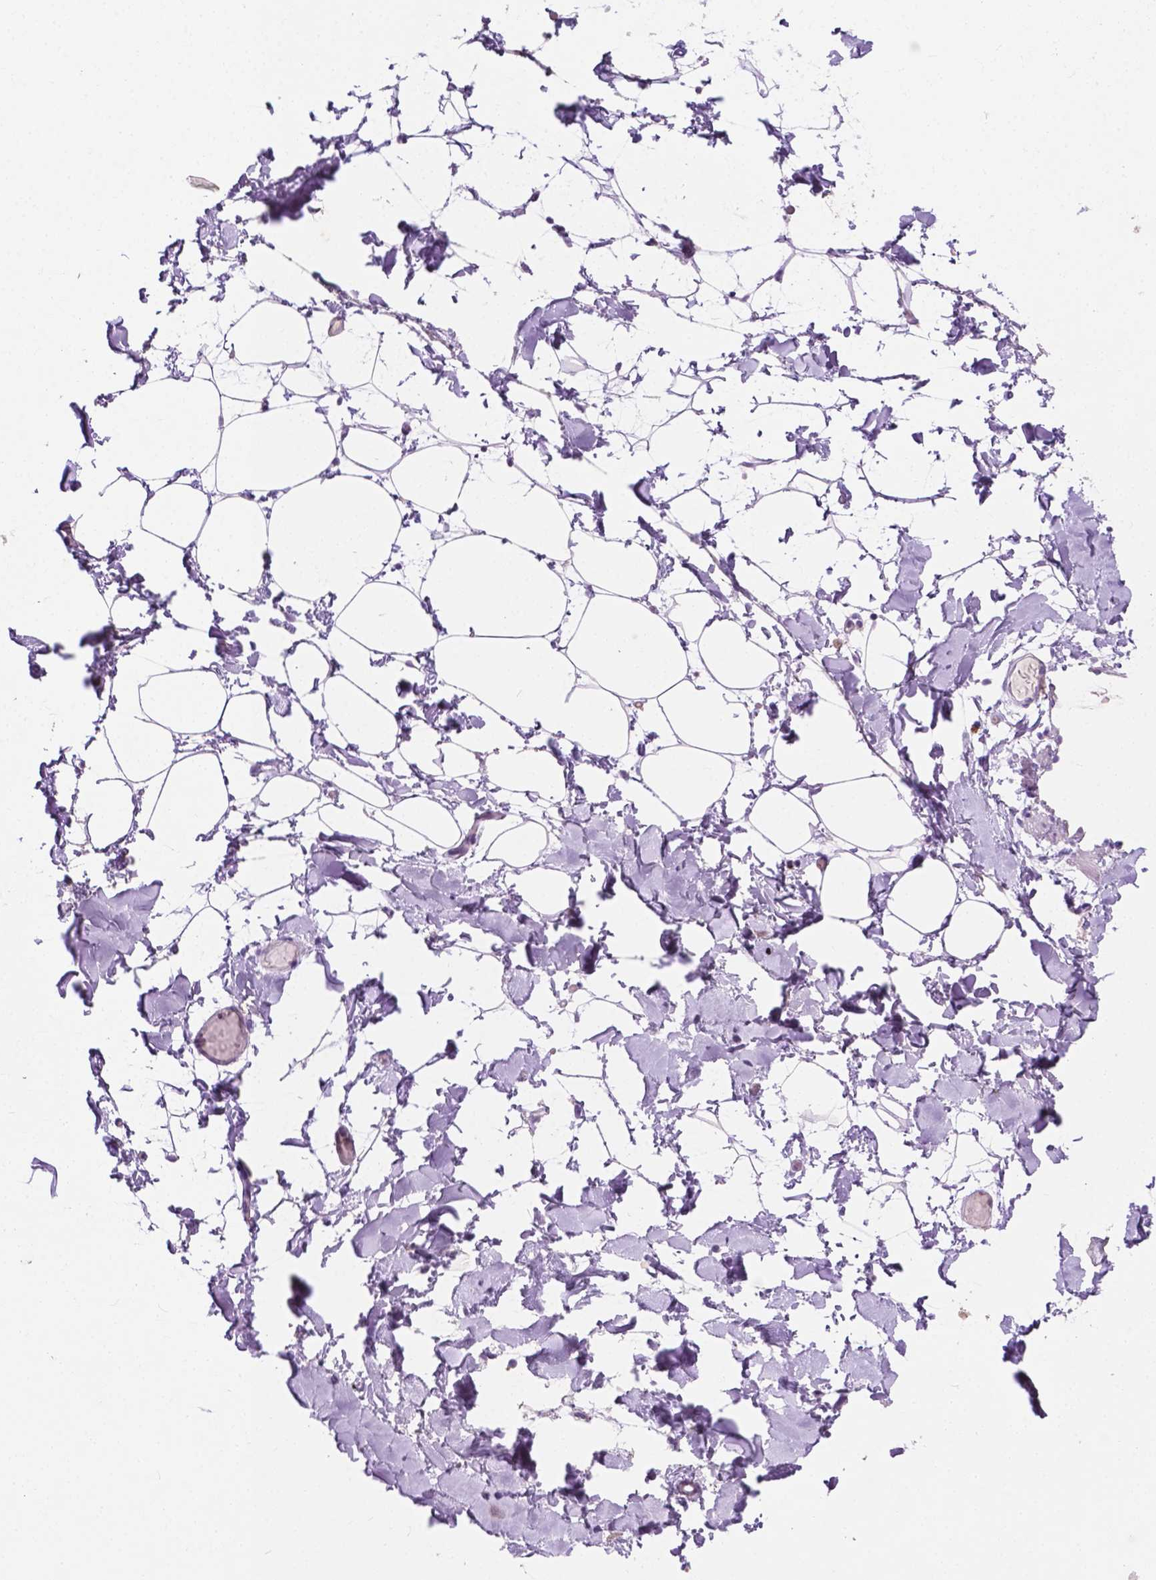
{"staining": {"intensity": "negative", "quantity": "none", "location": "none"}, "tissue": "adipose tissue", "cell_type": "Adipocytes", "image_type": "normal", "snomed": [{"axis": "morphology", "description": "Normal tissue, NOS"}, {"axis": "topography", "description": "Gallbladder"}, {"axis": "topography", "description": "Peripheral nerve tissue"}], "caption": "This histopathology image is of unremarkable adipose tissue stained with IHC to label a protein in brown with the nuclei are counter-stained blue. There is no staining in adipocytes.", "gene": "SIAH2", "patient": {"sex": "female", "age": 45}}